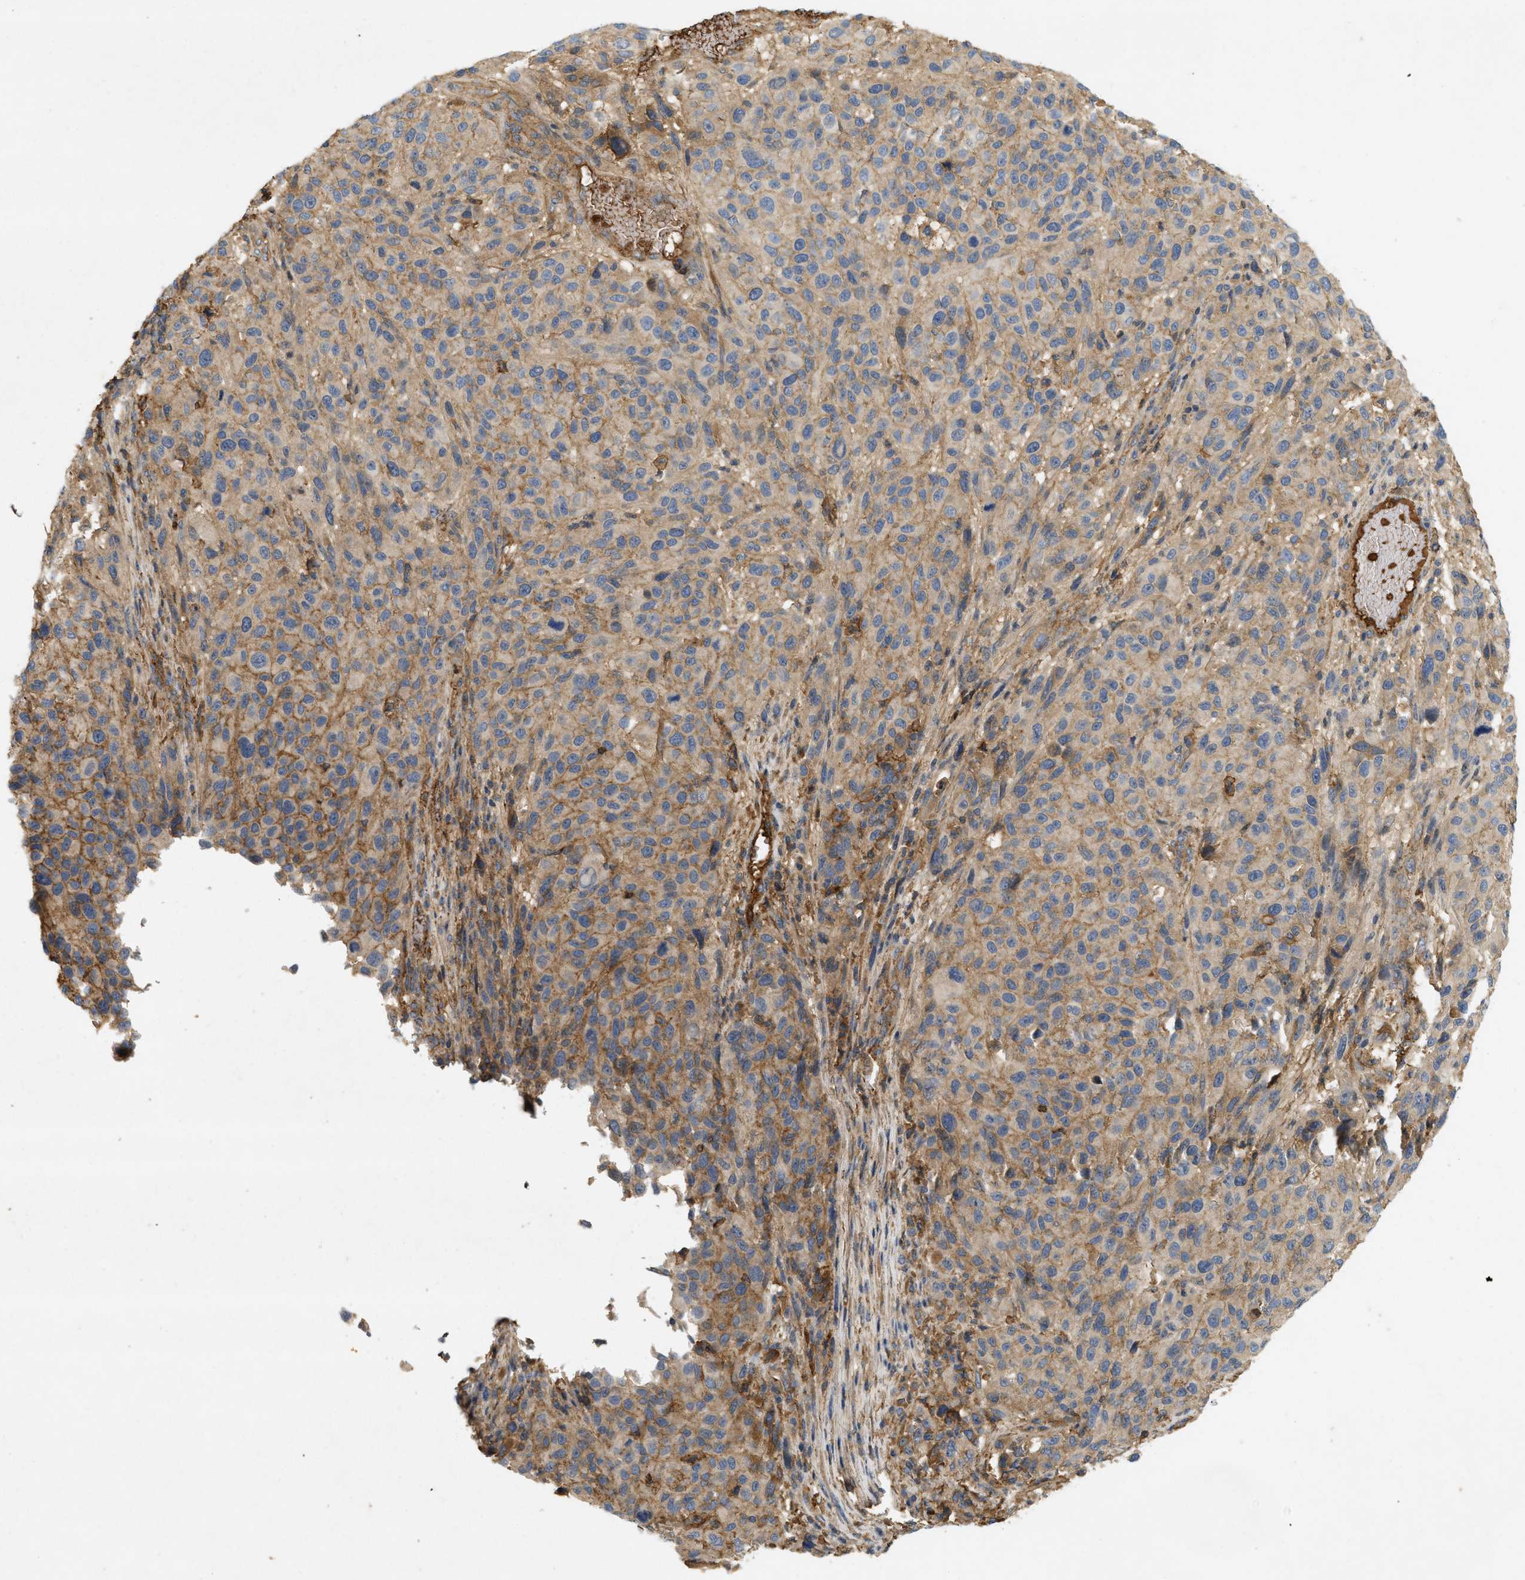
{"staining": {"intensity": "moderate", "quantity": ">75%", "location": "cytoplasmic/membranous"}, "tissue": "melanoma", "cell_type": "Tumor cells", "image_type": "cancer", "snomed": [{"axis": "morphology", "description": "Malignant melanoma, Metastatic site"}, {"axis": "topography", "description": "Lymph node"}], "caption": "Immunohistochemistry (DAB) staining of melanoma exhibits moderate cytoplasmic/membranous protein positivity in about >75% of tumor cells.", "gene": "F8", "patient": {"sex": "male", "age": 61}}